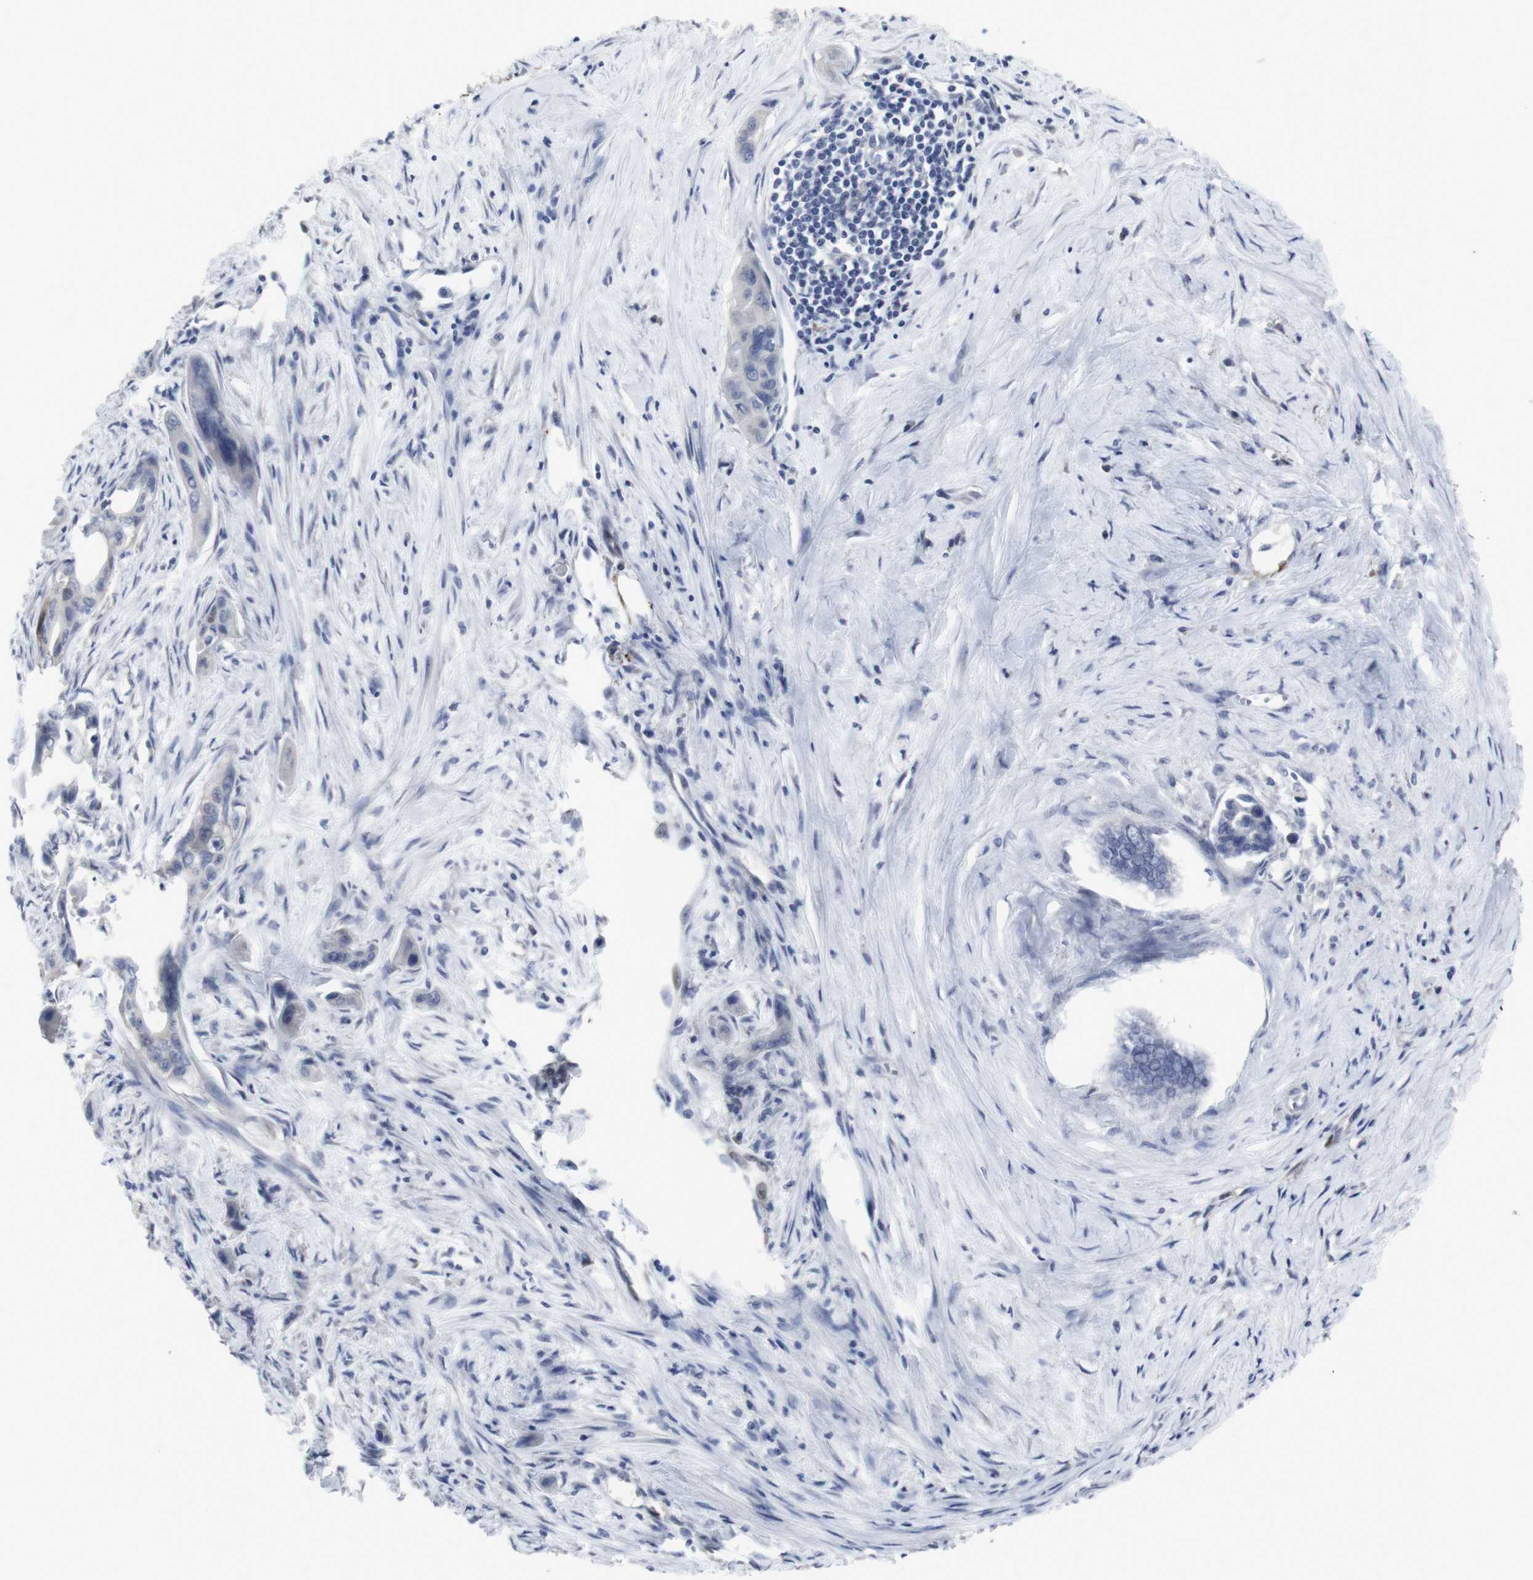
{"staining": {"intensity": "negative", "quantity": "none", "location": "none"}, "tissue": "pancreatic cancer", "cell_type": "Tumor cells", "image_type": "cancer", "snomed": [{"axis": "morphology", "description": "Adenocarcinoma, NOS"}, {"axis": "topography", "description": "Pancreas"}], "caption": "Tumor cells show no significant positivity in pancreatic adenocarcinoma.", "gene": "SNCG", "patient": {"sex": "male", "age": 73}}